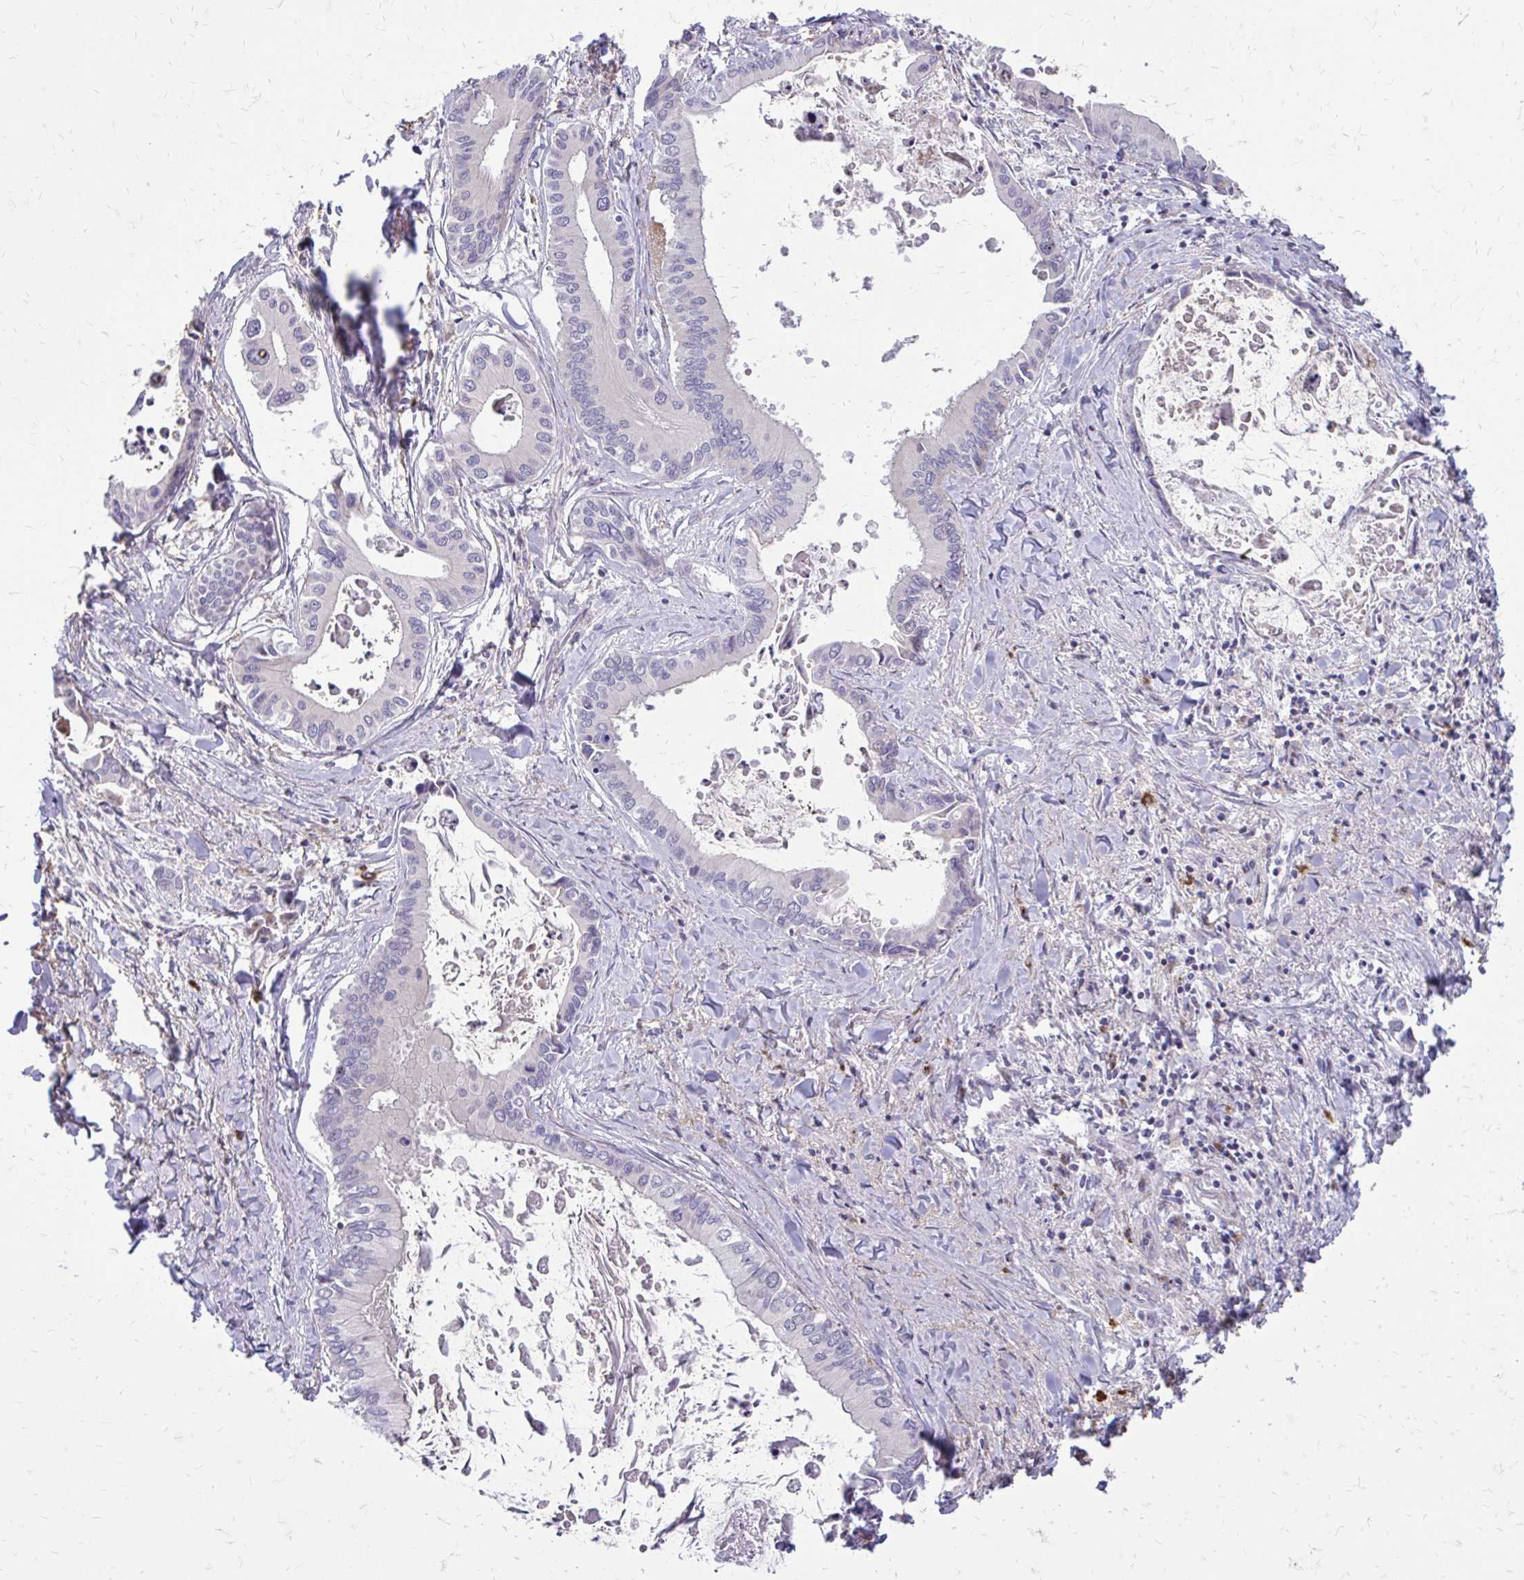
{"staining": {"intensity": "negative", "quantity": "none", "location": "none"}, "tissue": "liver cancer", "cell_type": "Tumor cells", "image_type": "cancer", "snomed": [{"axis": "morphology", "description": "Cholangiocarcinoma"}, {"axis": "topography", "description": "Liver"}], "caption": "An IHC histopathology image of cholangiocarcinoma (liver) is shown. There is no staining in tumor cells of cholangiocarcinoma (liver).", "gene": "FUNDC2", "patient": {"sex": "male", "age": 66}}